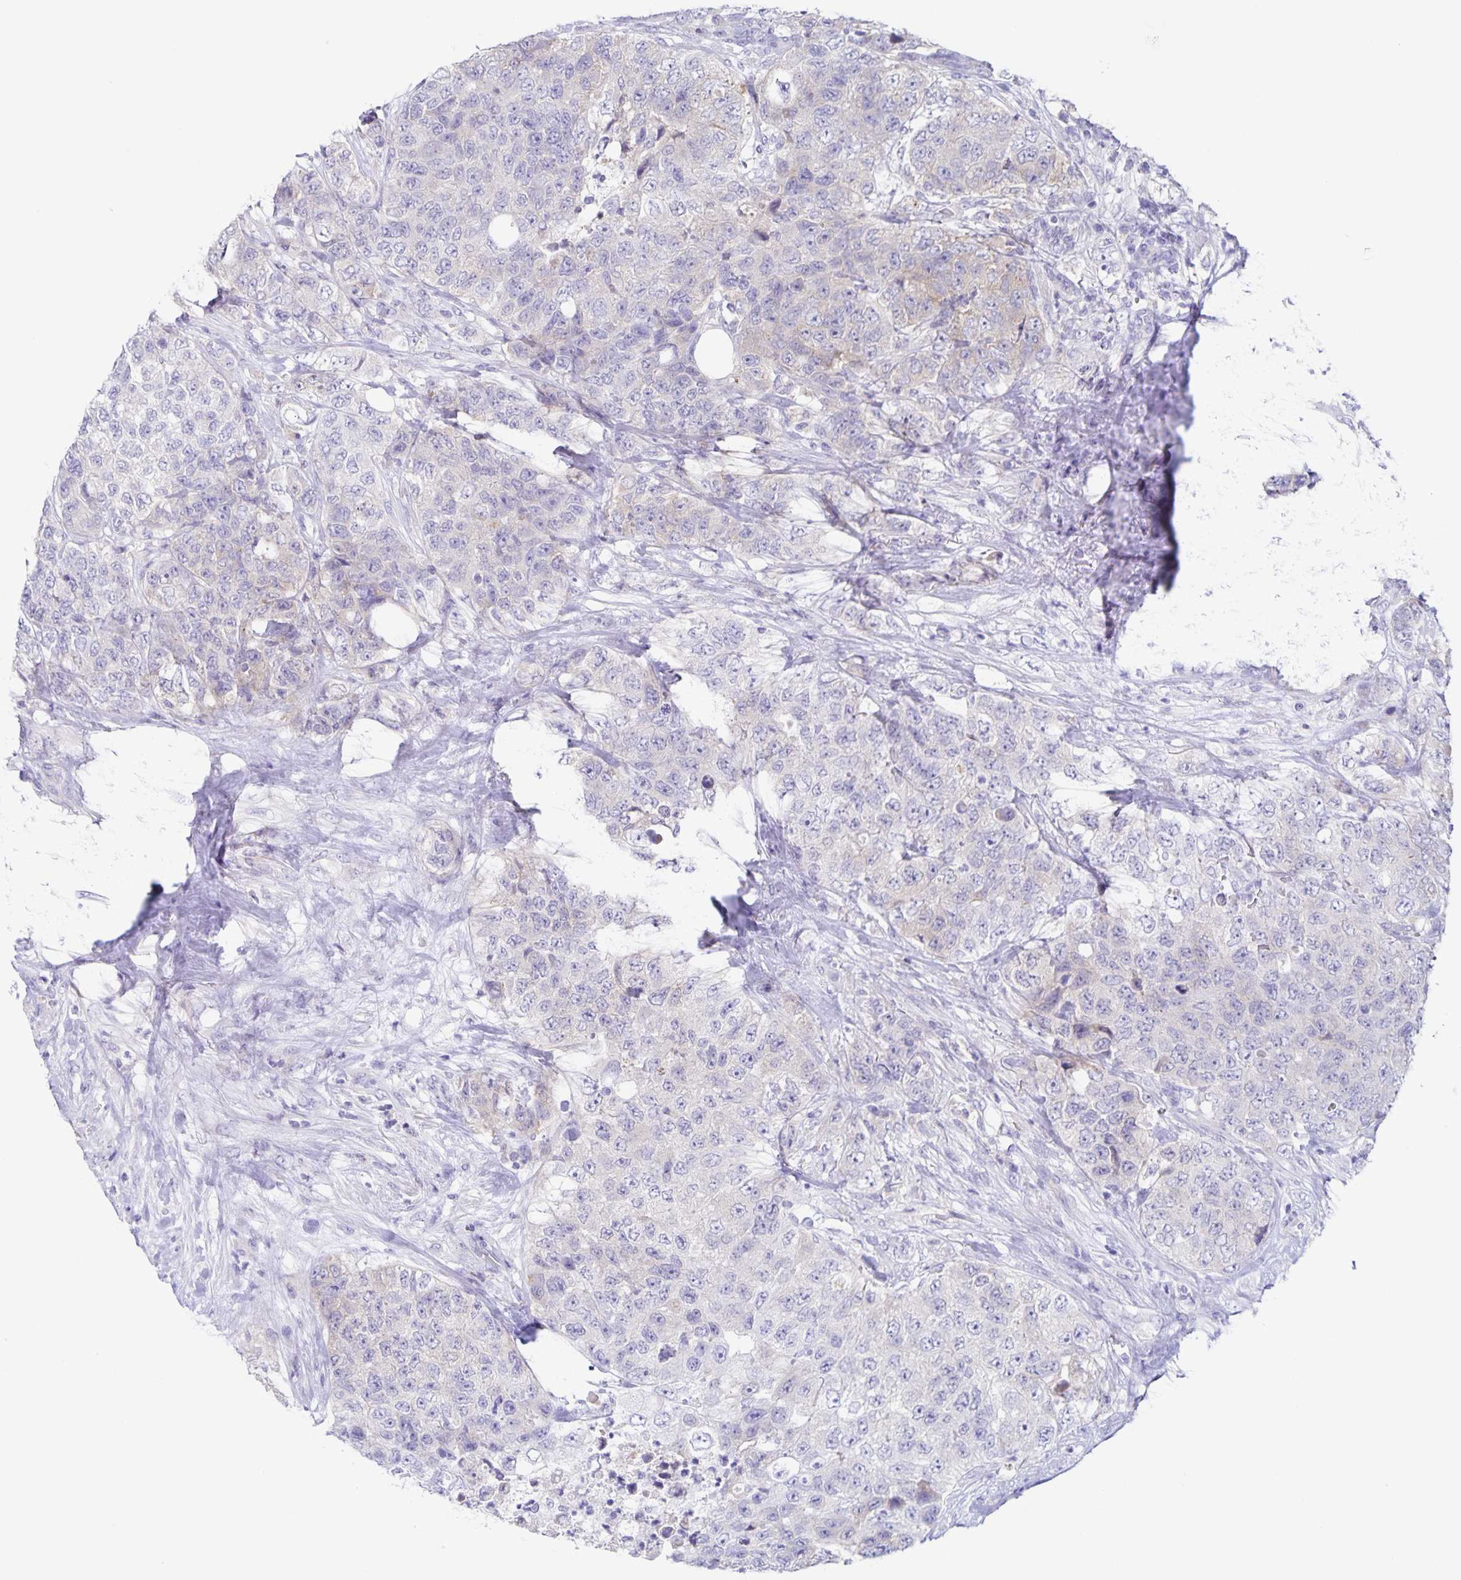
{"staining": {"intensity": "negative", "quantity": "none", "location": "none"}, "tissue": "urothelial cancer", "cell_type": "Tumor cells", "image_type": "cancer", "snomed": [{"axis": "morphology", "description": "Urothelial carcinoma, High grade"}, {"axis": "topography", "description": "Urinary bladder"}], "caption": "An image of human urothelial cancer is negative for staining in tumor cells.", "gene": "RPL36A", "patient": {"sex": "female", "age": 78}}